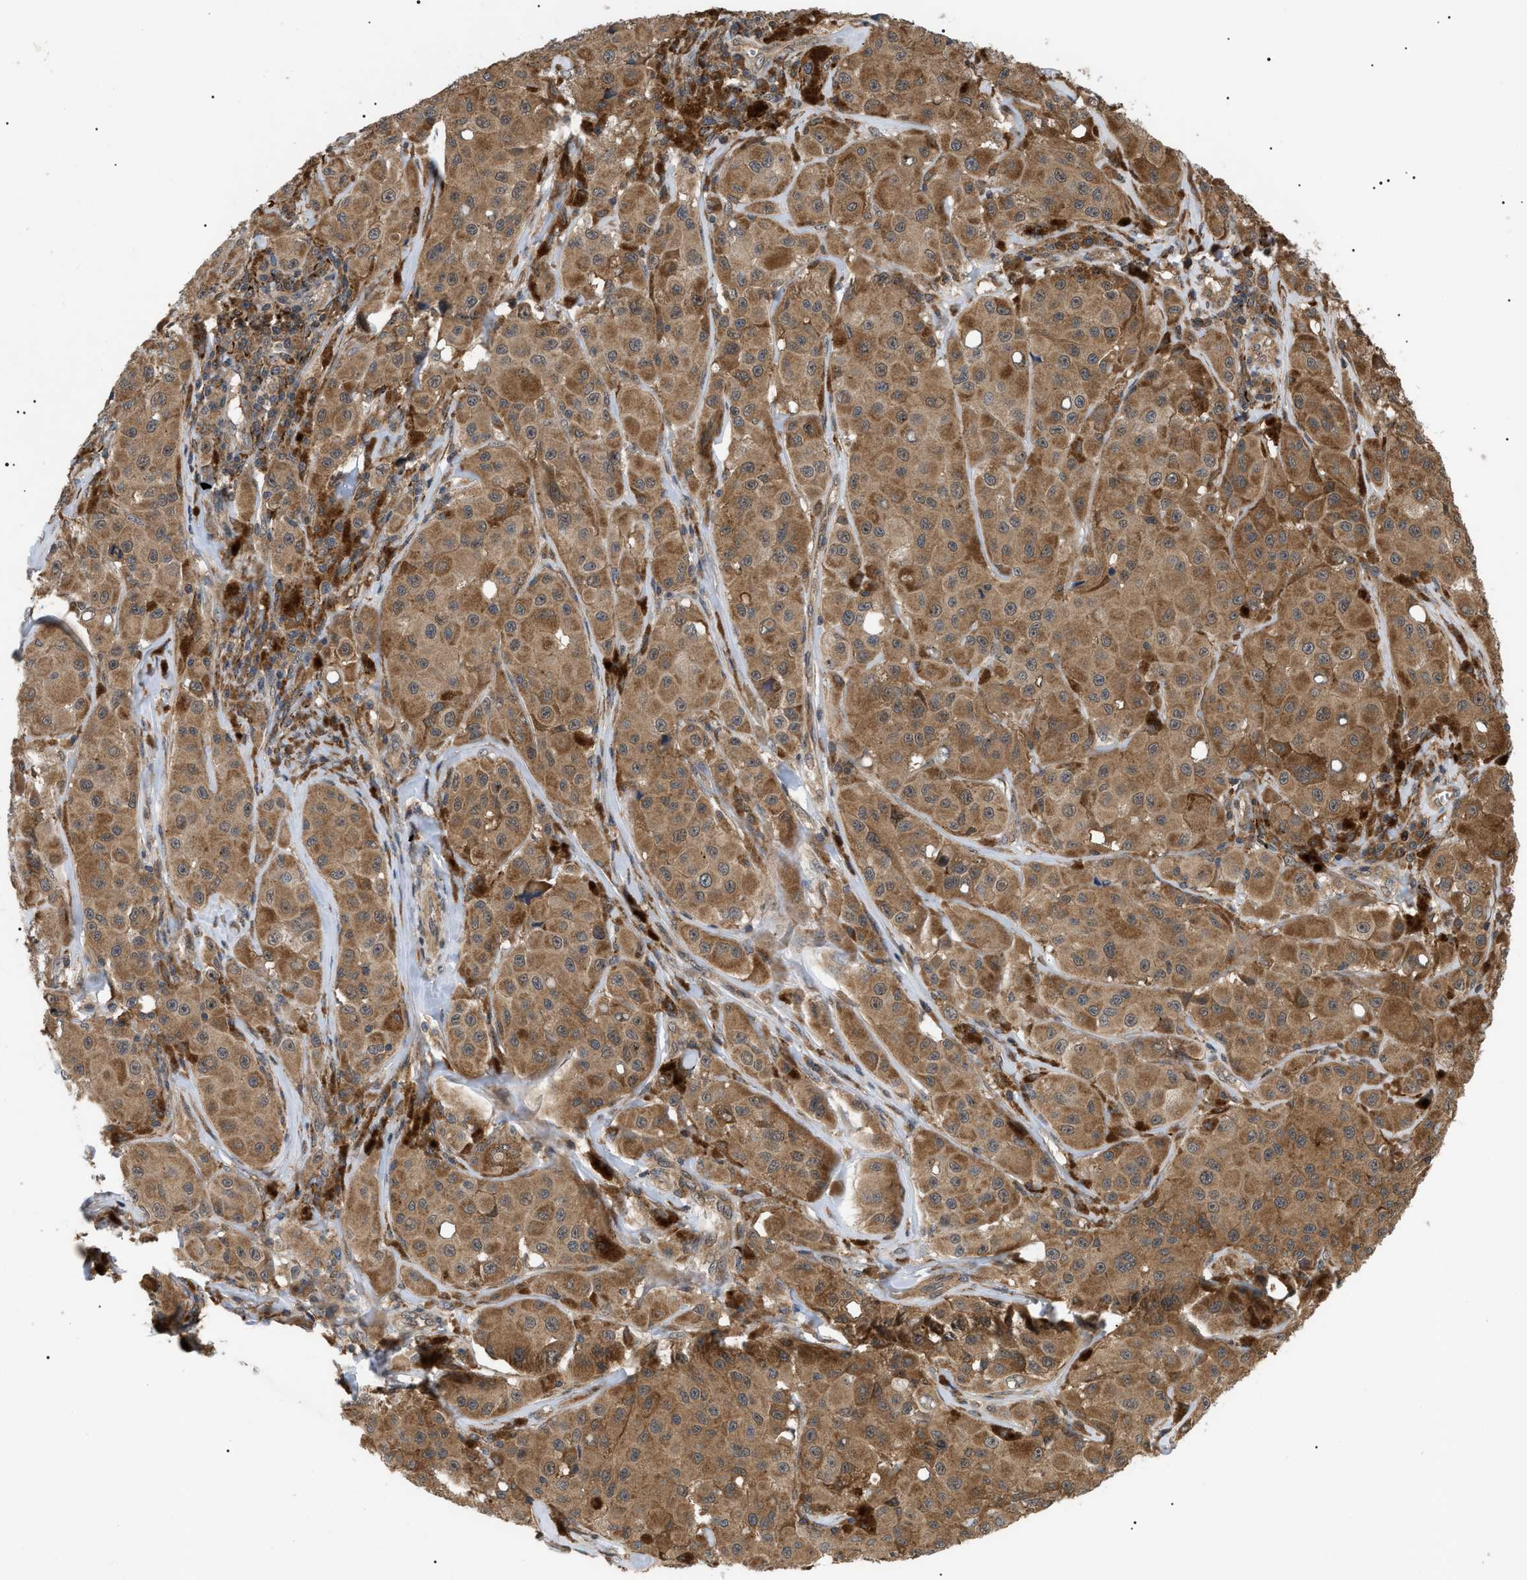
{"staining": {"intensity": "moderate", "quantity": ">75%", "location": "cytoplasmic/membranous"}, "tissue": "melanoma", "cell_type": "Tumor cells", "image_type": "cancer", "snomed": [{"axis": "morphology", "description": "Malignant melanoma, NOS"}, {"axis": "topography", "description": "Skin"}], "caption": "Malignant melanoma stained with immunohistochemistry (IHC) demonstrates moderate cytoplasmic/membranous staining in approximately >75% of tumor cells. The protein of interest is shown in brown color, while the nuclei are stained blue.", "gene": "ASTL", "patient": {"sex": "male", "age": 84}}